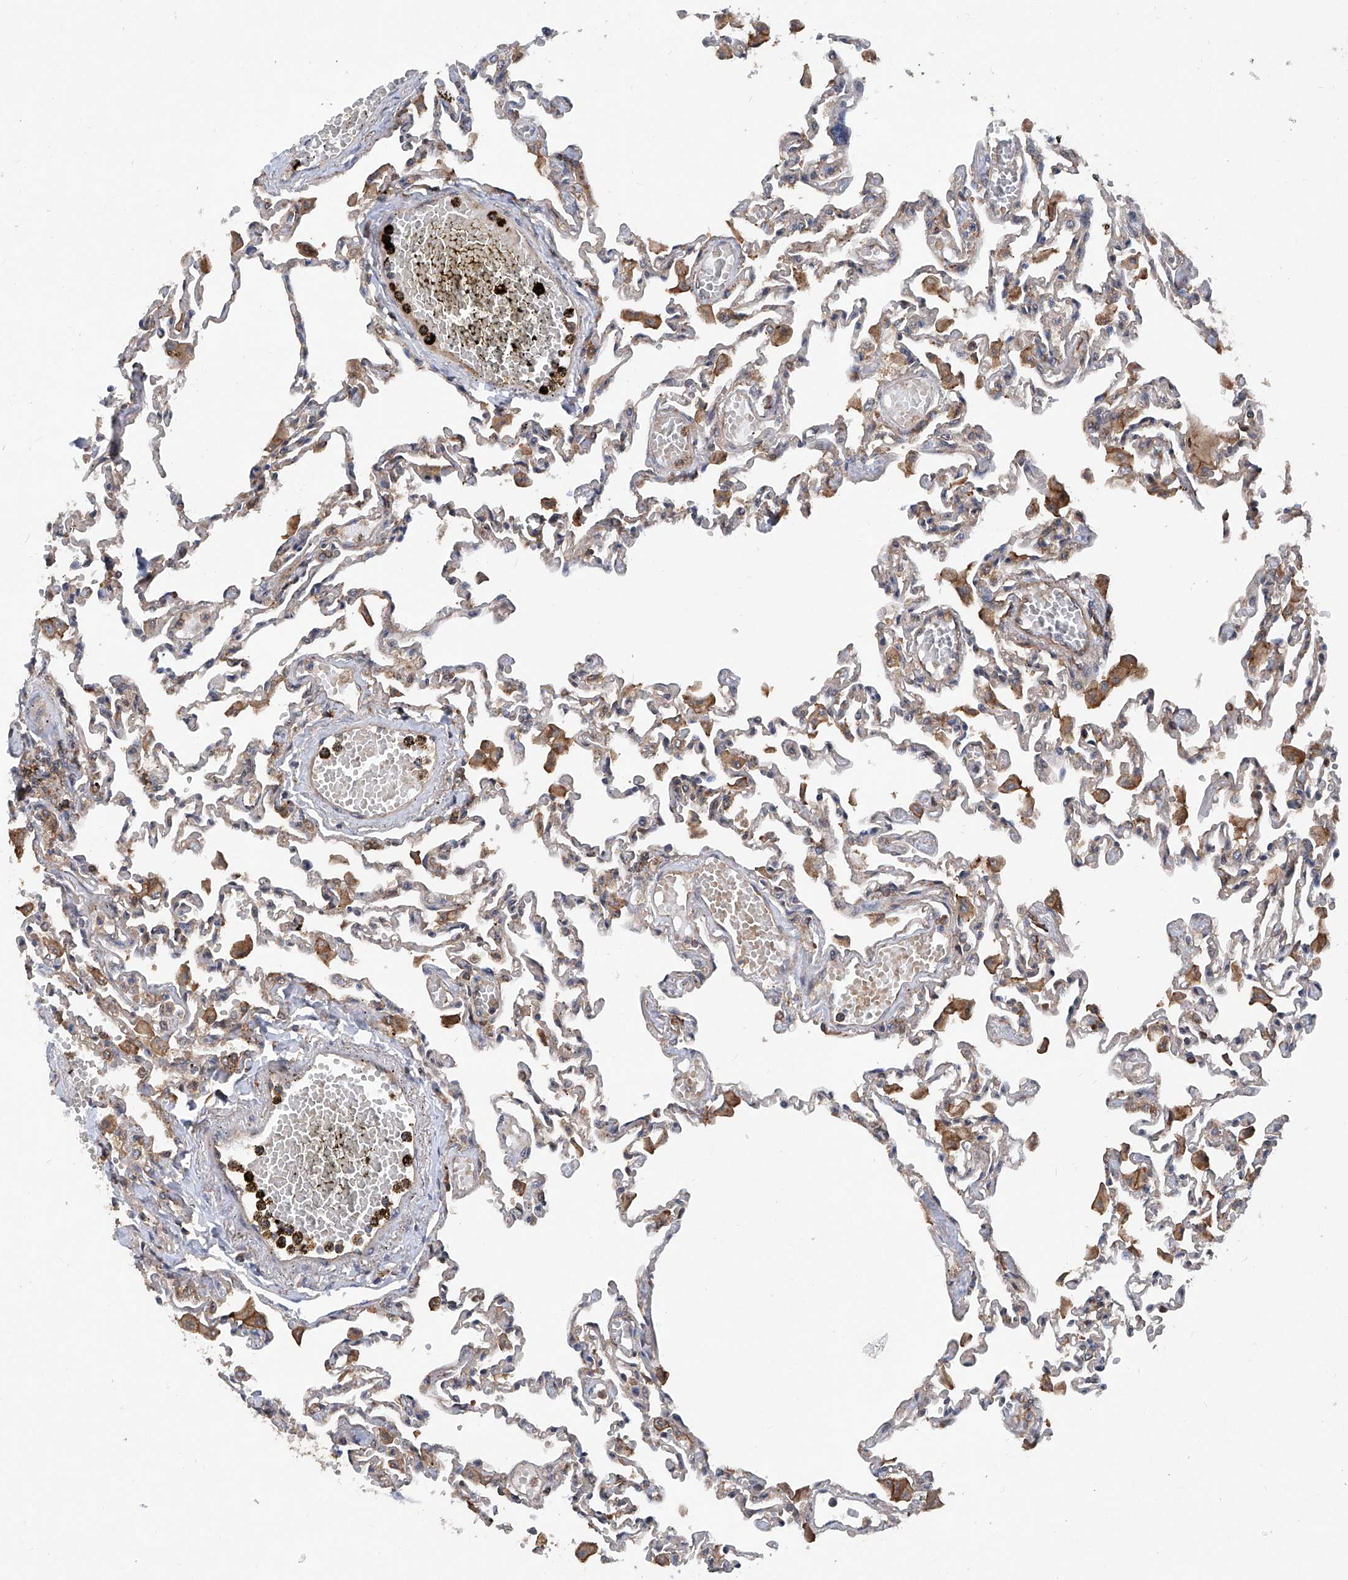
{"staining": {"intensity": "moderate", "quantity": "<25%", "location": "cytoplasmic/membranous"}, "tissue": "lung", "cell_type": "Alveolar cells", "image_type": "normal", "snomed": [{"axis": "morphology", "description": "Normal tissue, NOS"}, {"axis": "topography", "description": "Bronchus"}, {"axis": "topography", "description": "Lung"}], "caption": "Protein expression analysis of normal human lung reveals moderate cytoplasmic/membranous expression in about <25% of alveolar cells. Using DAB (3,3'-diaminobenzidine) (brown) and hematoxylin (blue) stains, captured at high magnification using brightfield microscopy.", "gene": "SMAP1", "patient": {"sex": "female", "age": 49}}